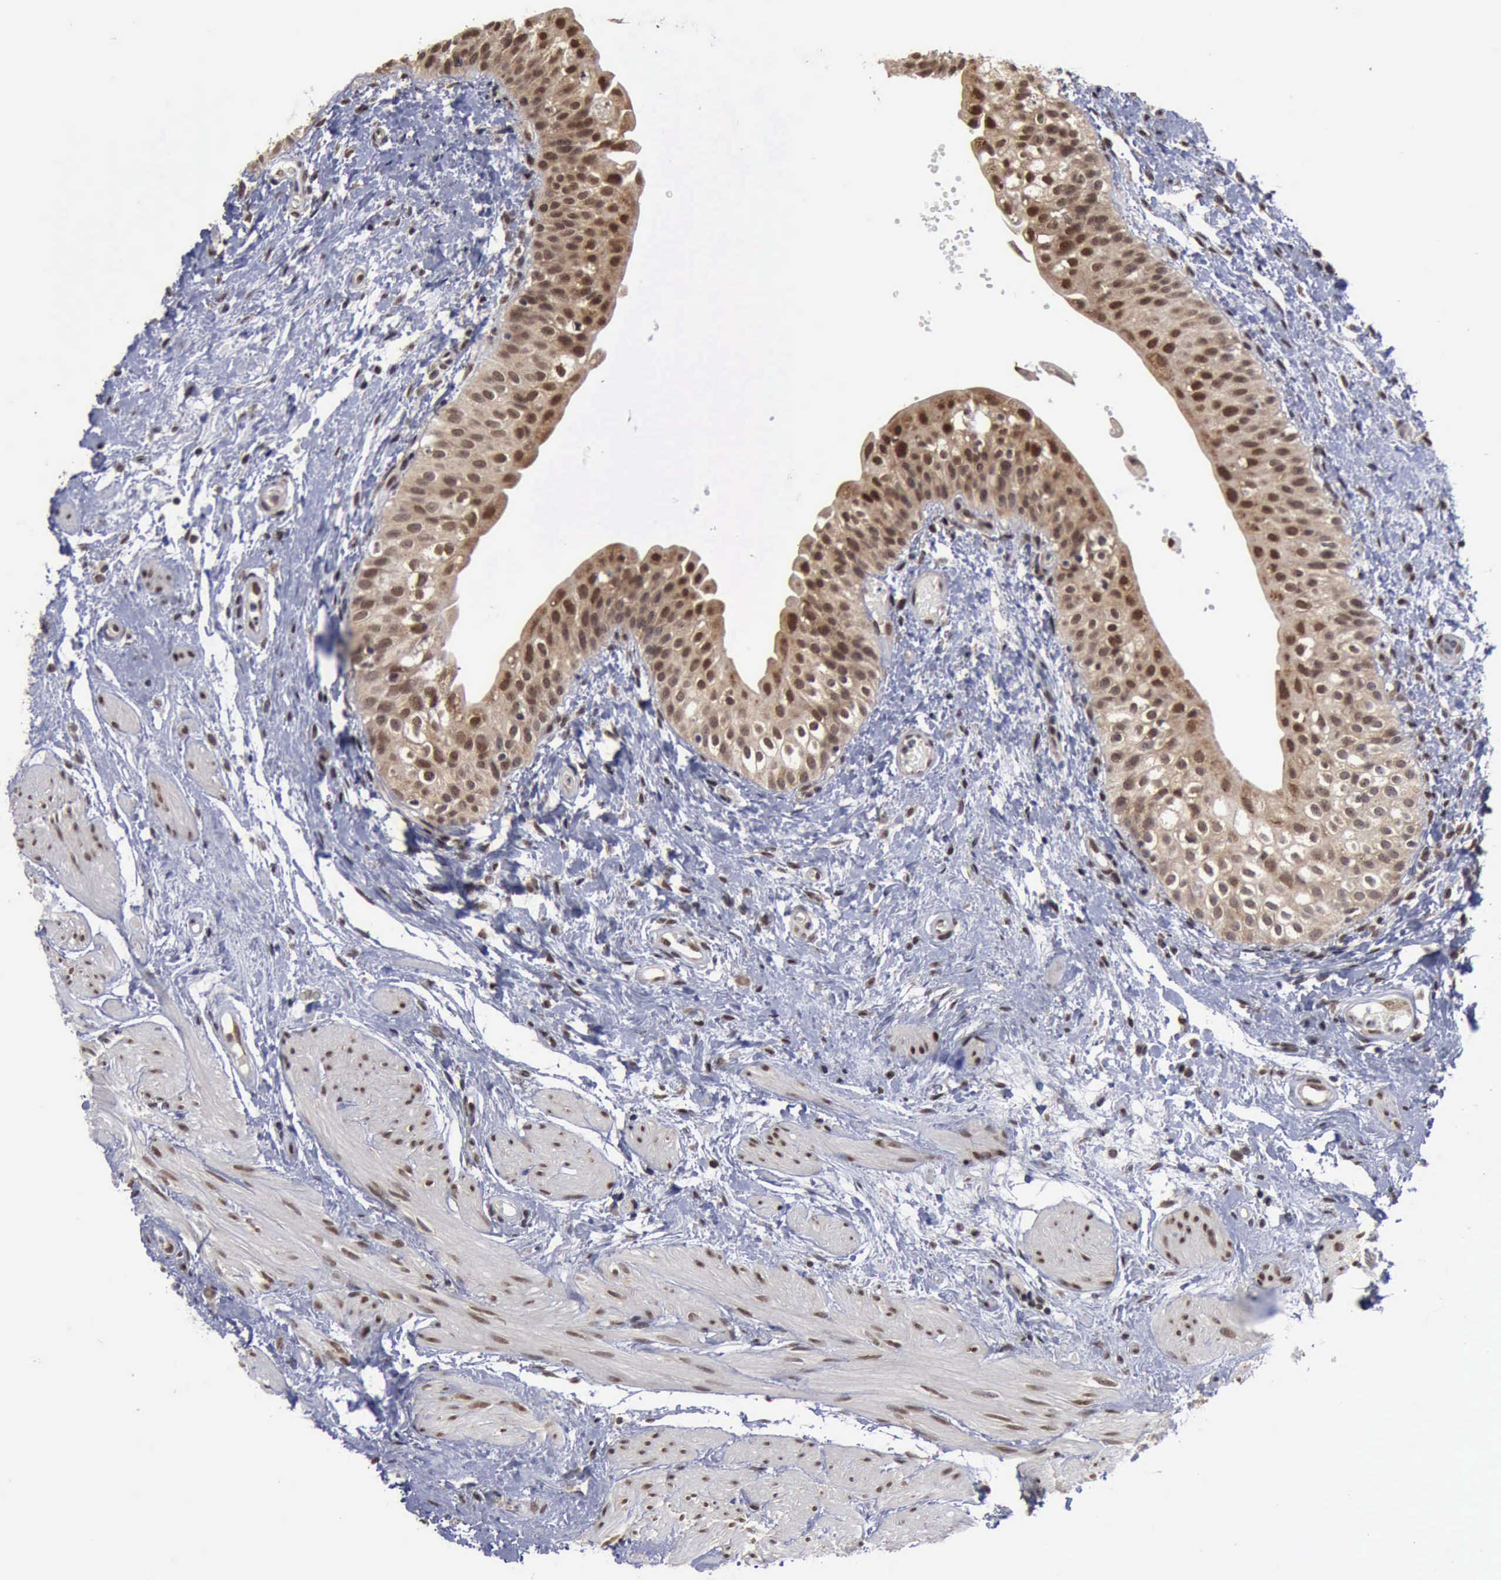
{"staining": {"intensity": "moderate", "quantity": ">75%", "location": "cytoplasmic/membranous,nuclear"}, "tissue": "urinary bladder", "cell_type": "Urothelial cells", "image_type": "normal", "snomed": [{"axis": "morphology", "description": "Normal tissue, NOS"}, {"axis": "topography", "description": "Urinary bladder"}], "caption": "A brown stain highlights moderate cytoplasmic/membranous,nuclear positivity of a protein in urothelial cells of benign human urinary bladder.", "gene": "RTCB", "patient": {"sex": "female", "age": 55}}